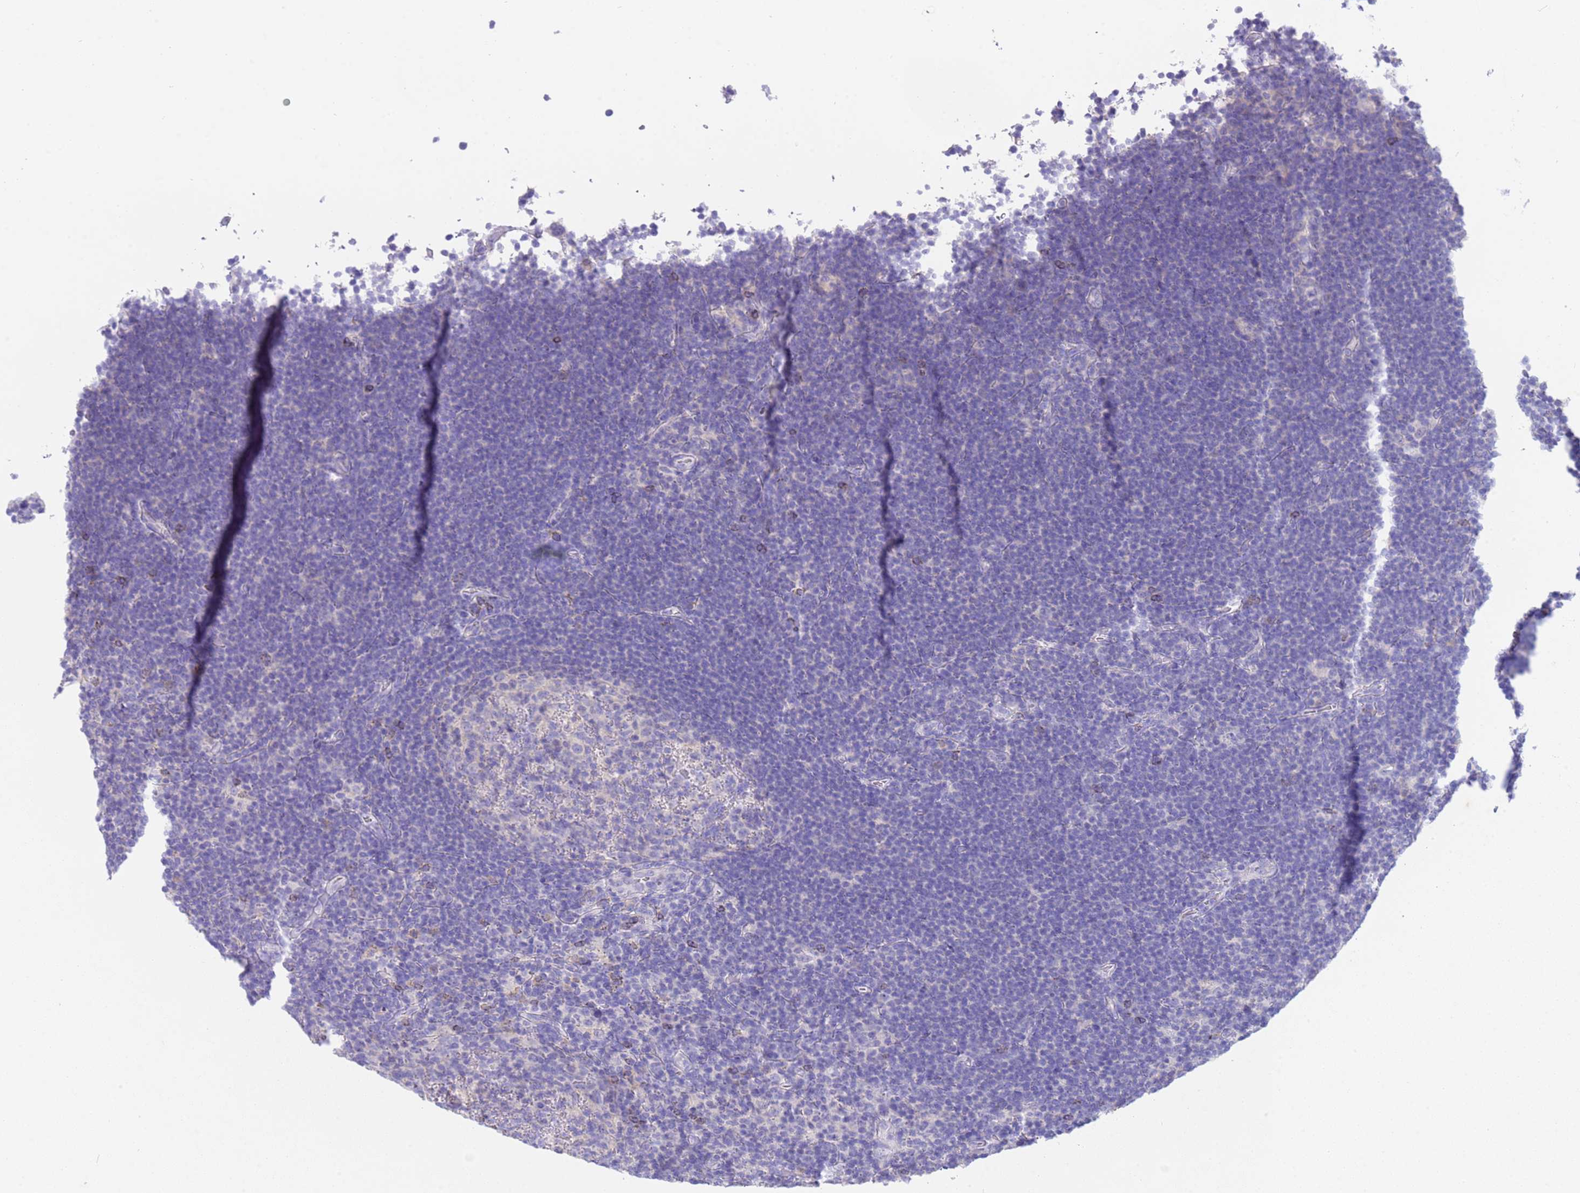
{"staining": {"intensity": "negative", "quantity": "none", "location": "none"}, "tissue": "lymphoma", "cell_type": "Tumor cells", "image_type": "cancer", "snomed": [{"axis": "morphology", "description": "Hodgkin's disease, NOS"}, {"axis": "topography", "description": "Lymph node"}], "caption": "High magnification brightfield microscopy of Hodgkin's disease stained with DAB (3,3'-diaminobenzidine) (brown) and counterstained with hematoxylin (blue): tumor cells show no significant expression. Nuclei are stained in blue.", "gene": "USP38", "patient": {"sex": "female", "age": 57}}